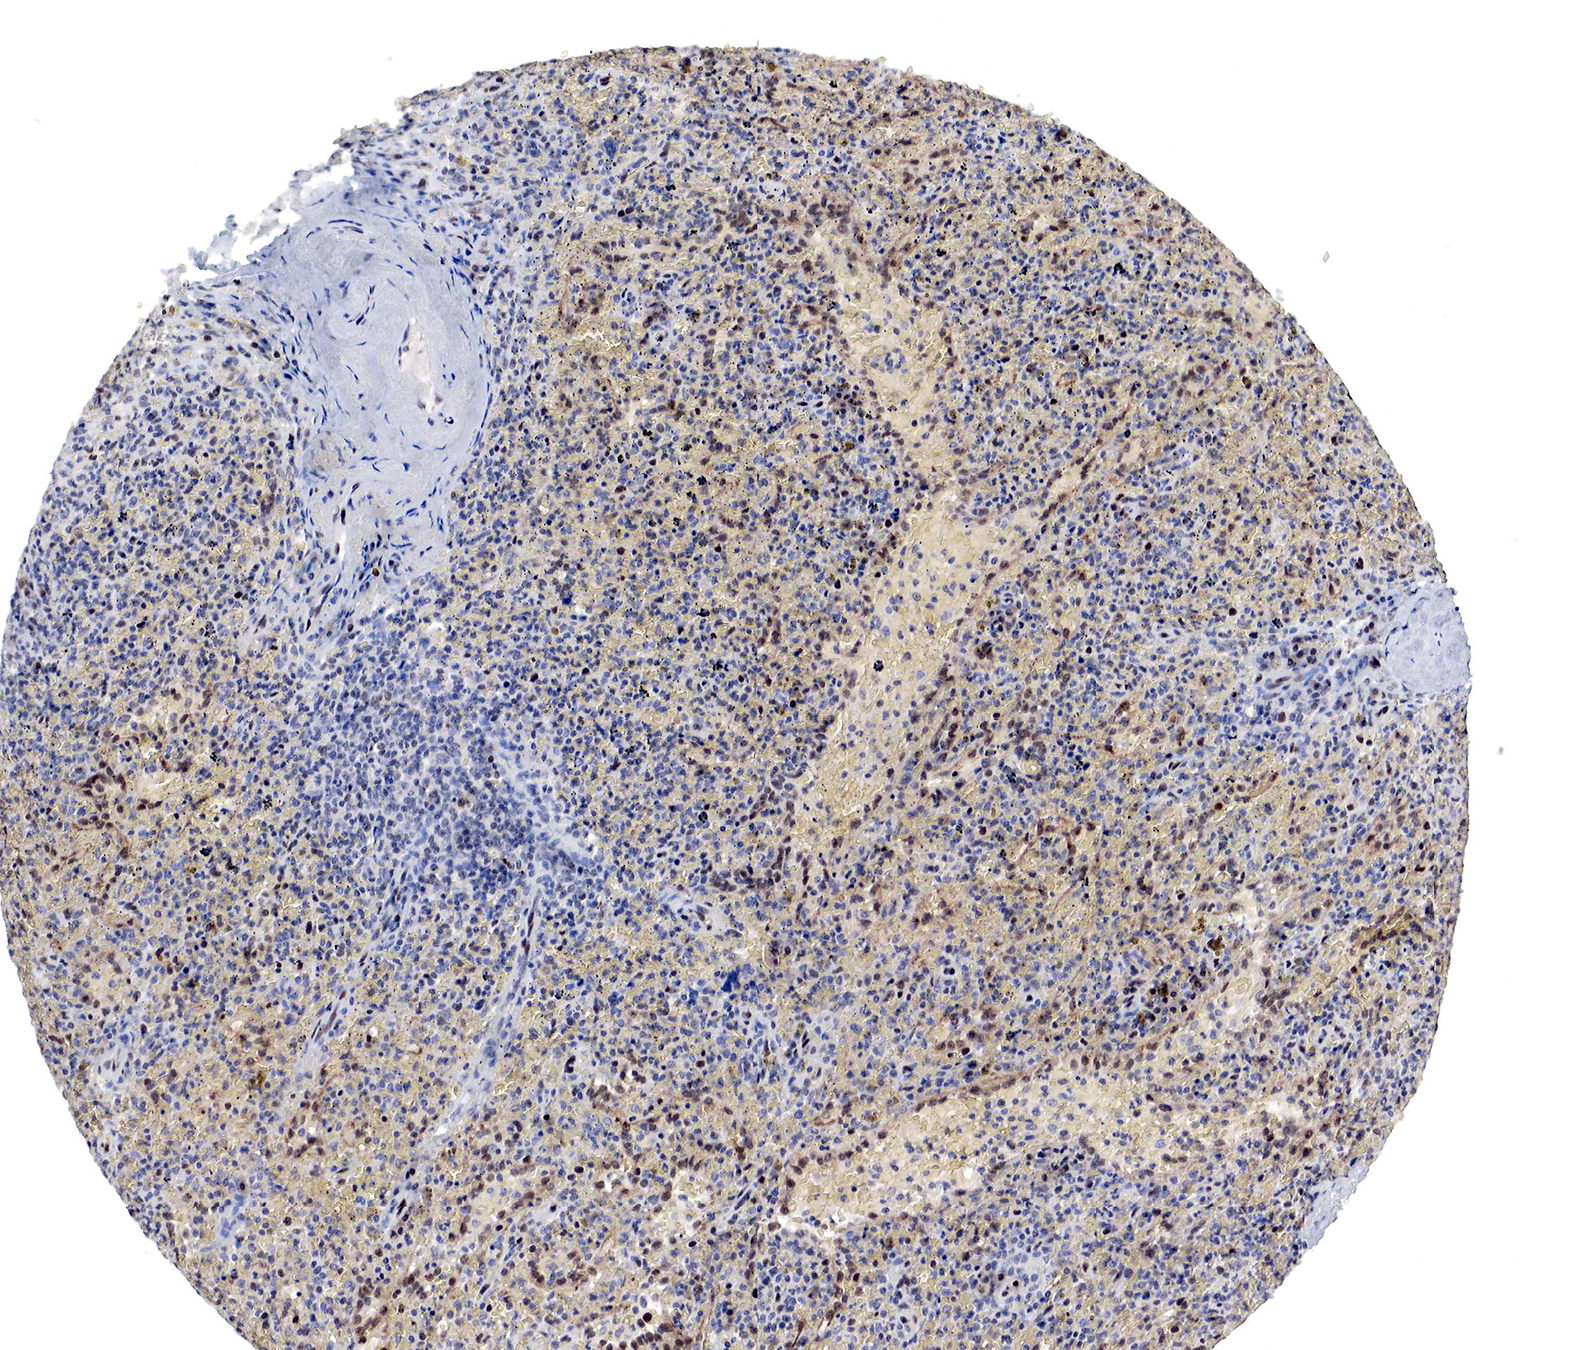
{"staining": {"intensity": "negative", "quantity": "none", "location": "none"}, "tissue": "lymphoma", "cell_type": "Tumor cells", "image_type": "cancer", "snomed": [{"axis": "morphology", "description": "Malignant lymphoma, non-Hodgkin's type, High grade"}, {"axis": "topography", "description": "Spleen"}, {"axis": "topography", "description": "Lymph node"}], "caption": "The immunohistochemistry (IHC) photomicrograph has no significant expression in tumor cells of malignant lymphoma, non-Hodgkin's type (high-grade) tissue.", "gene": "DACH2", "patient": {"sex": "female", "age": 70}}